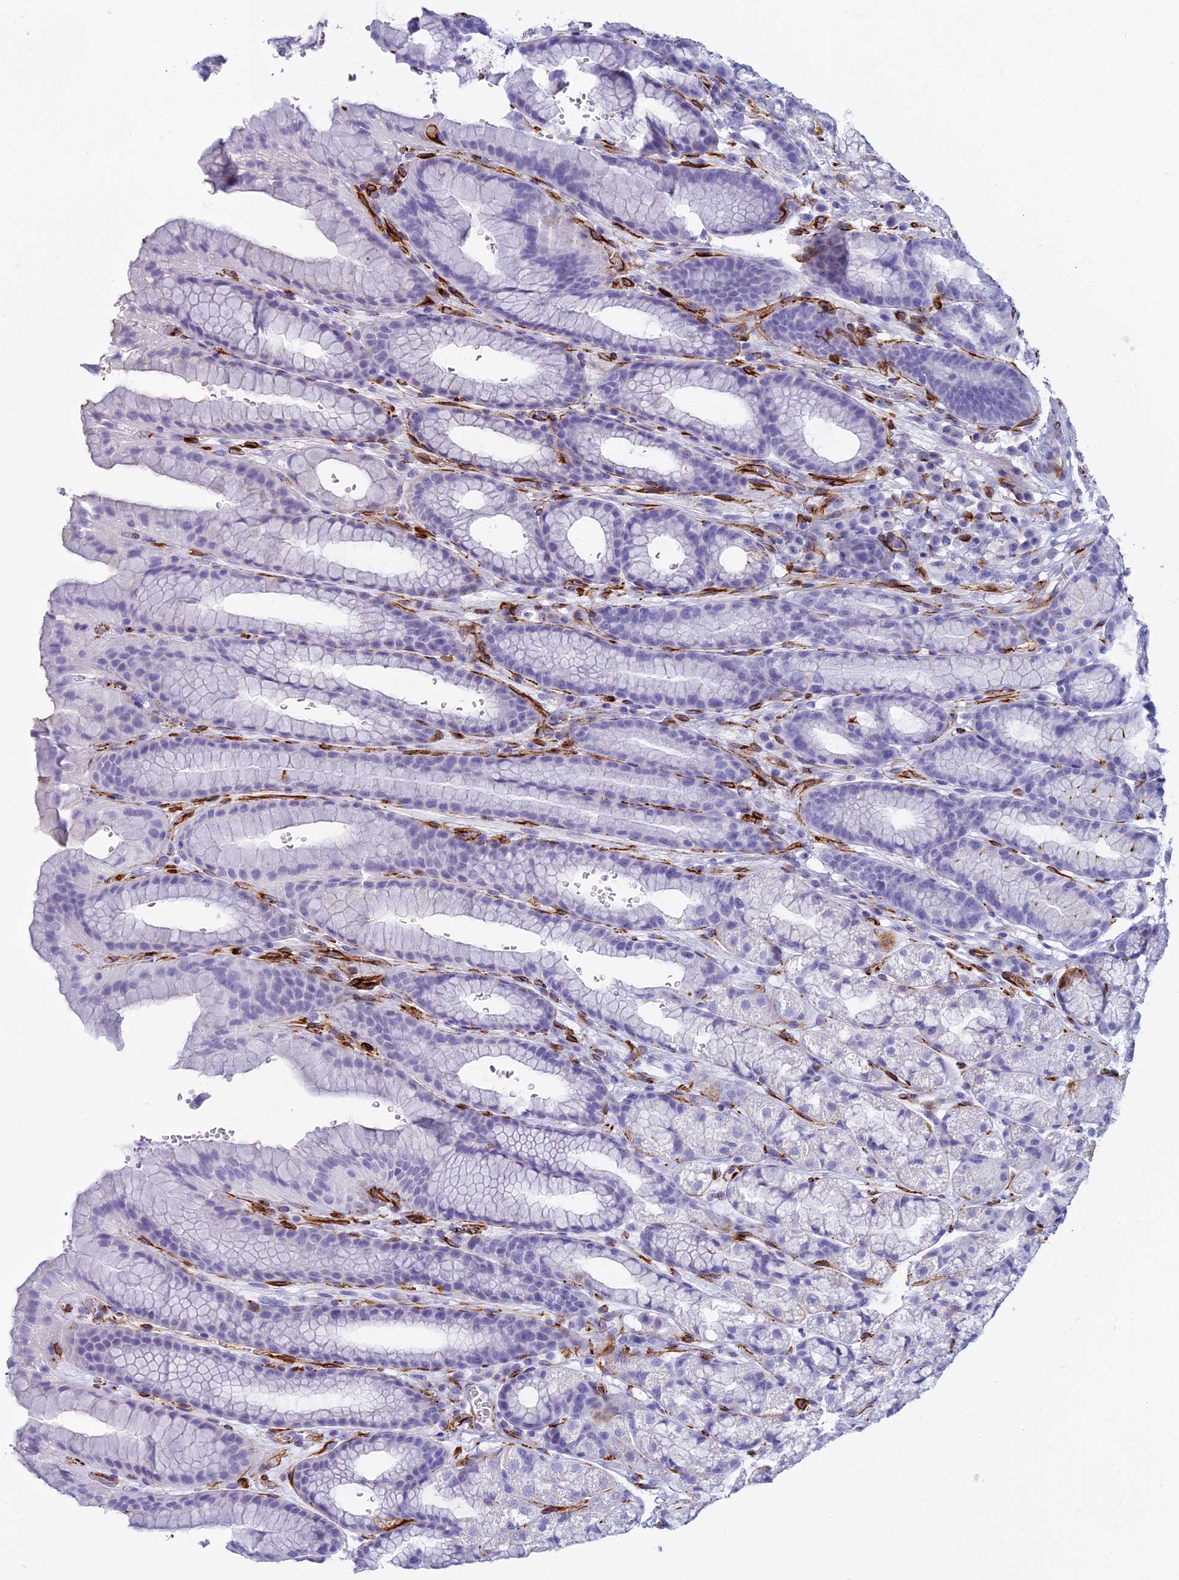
{"staining": {"intensity": "negative", "quantity": "none", "location": "none"}, "tissue": "stomach", "cell_type": "Glandular cells", "image_type": "normal", "snomed": [{"axis": "morphology", "description": "Normal tissue, NOS"}, {"axis": "morphology", "description": "Adenocarcinoma, NOS"}, {"axis": "topography", "description": "Stomach"}], "caption": "The image shows no staining of glandular cells in unremarkable stomach. (Brightfield microscopy of DAB IHC at high magnification).", "gene": "ENSG00000265118", "patient": {"sex": "male", "age": 57}}